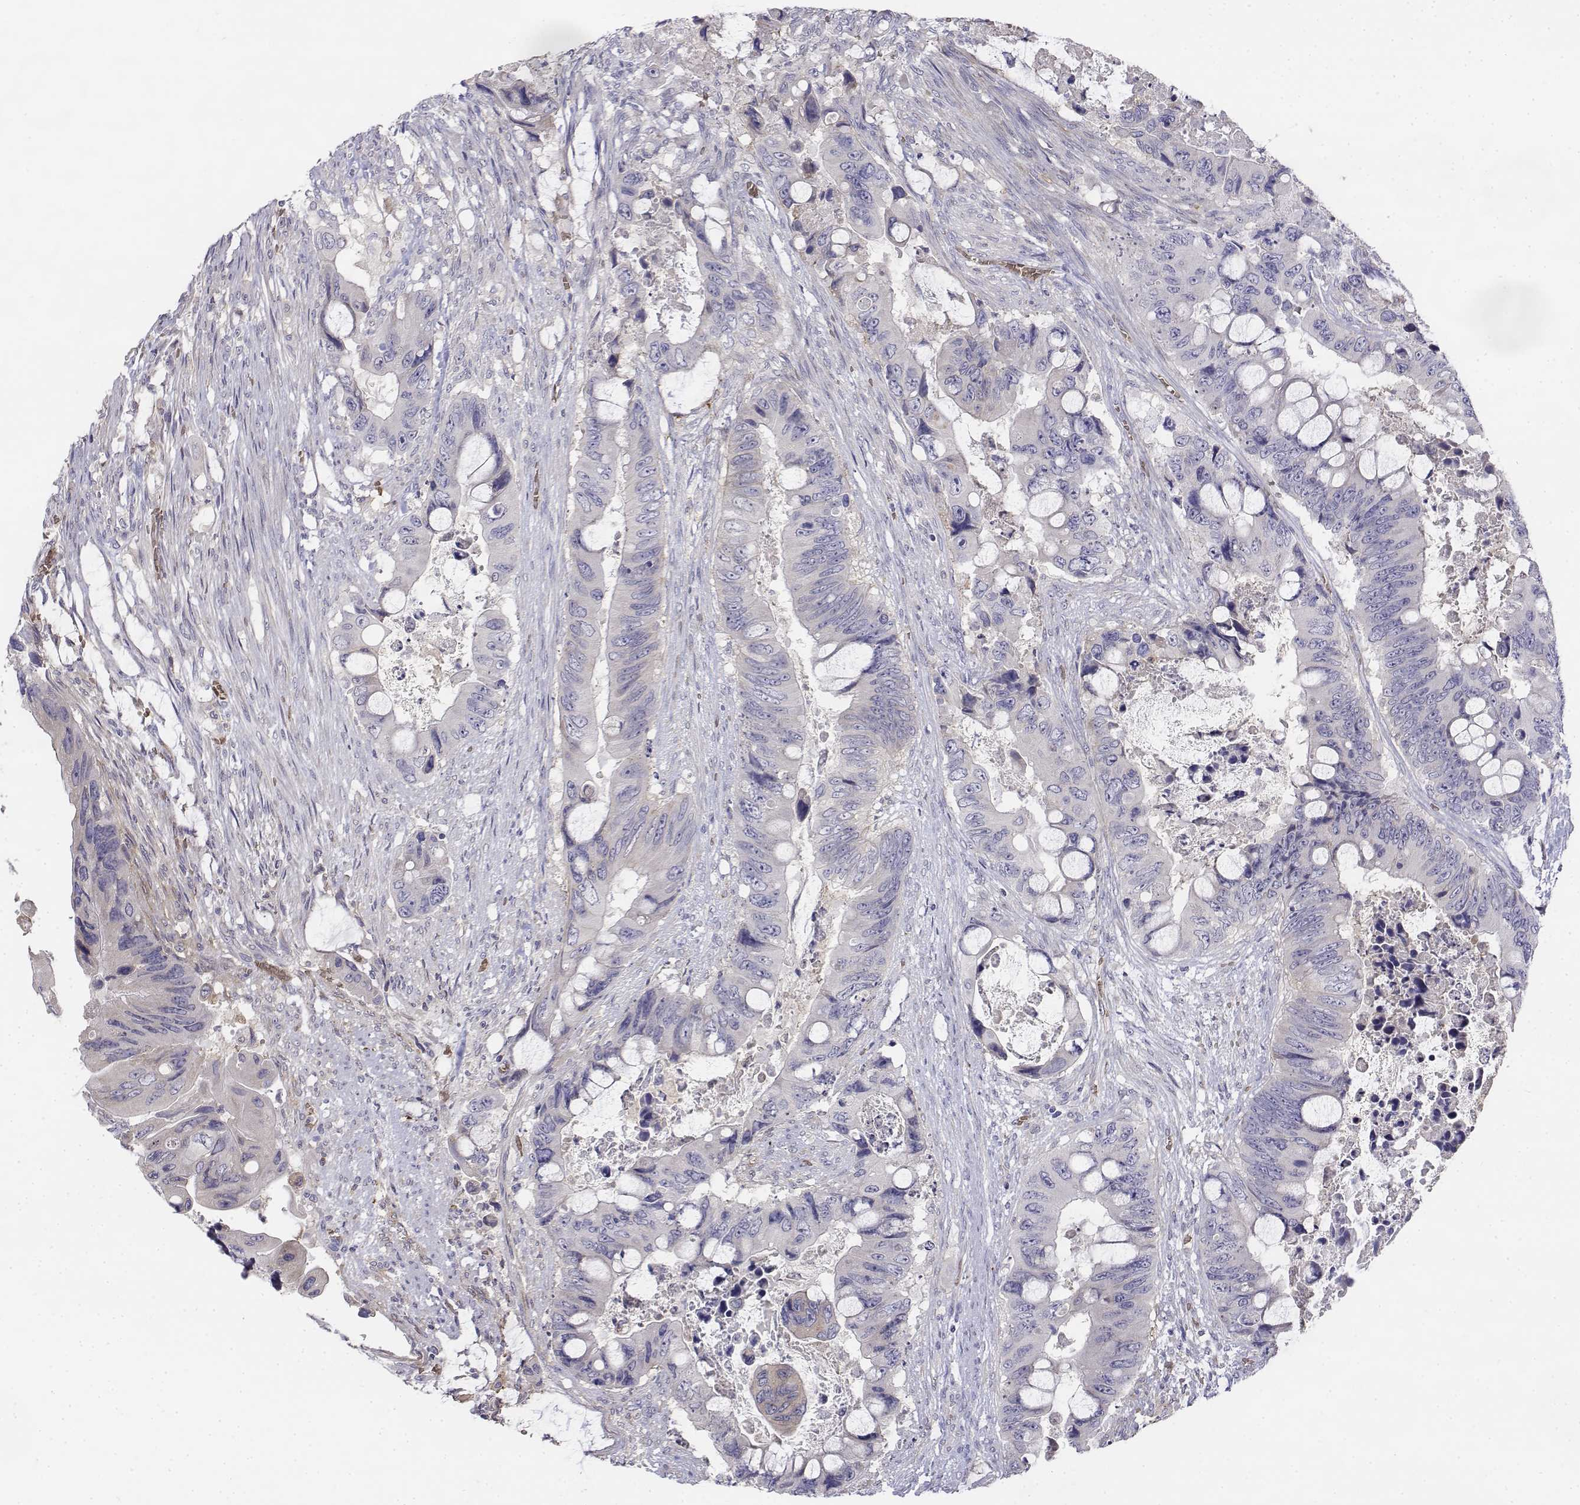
{"staining": {"intensity": "negative", "quantity": "none", "location": "none"}, "tissue": "colorectal cancer", "cell_type": "Tumor cells", "image_type": "cancer", "snomed": [{"axis": "morphology", "description": "Adenocarcinoma, NOS"}, {"axis": "topography", "description": "Rectum"}], "caption": "This is a micrograph of immunohistochemistry staining of colorectal adenocarcinoma, which shows no expression in tumor cells.", "gene": "CADM1", "patient": {"sex": "male", "age": 63}}